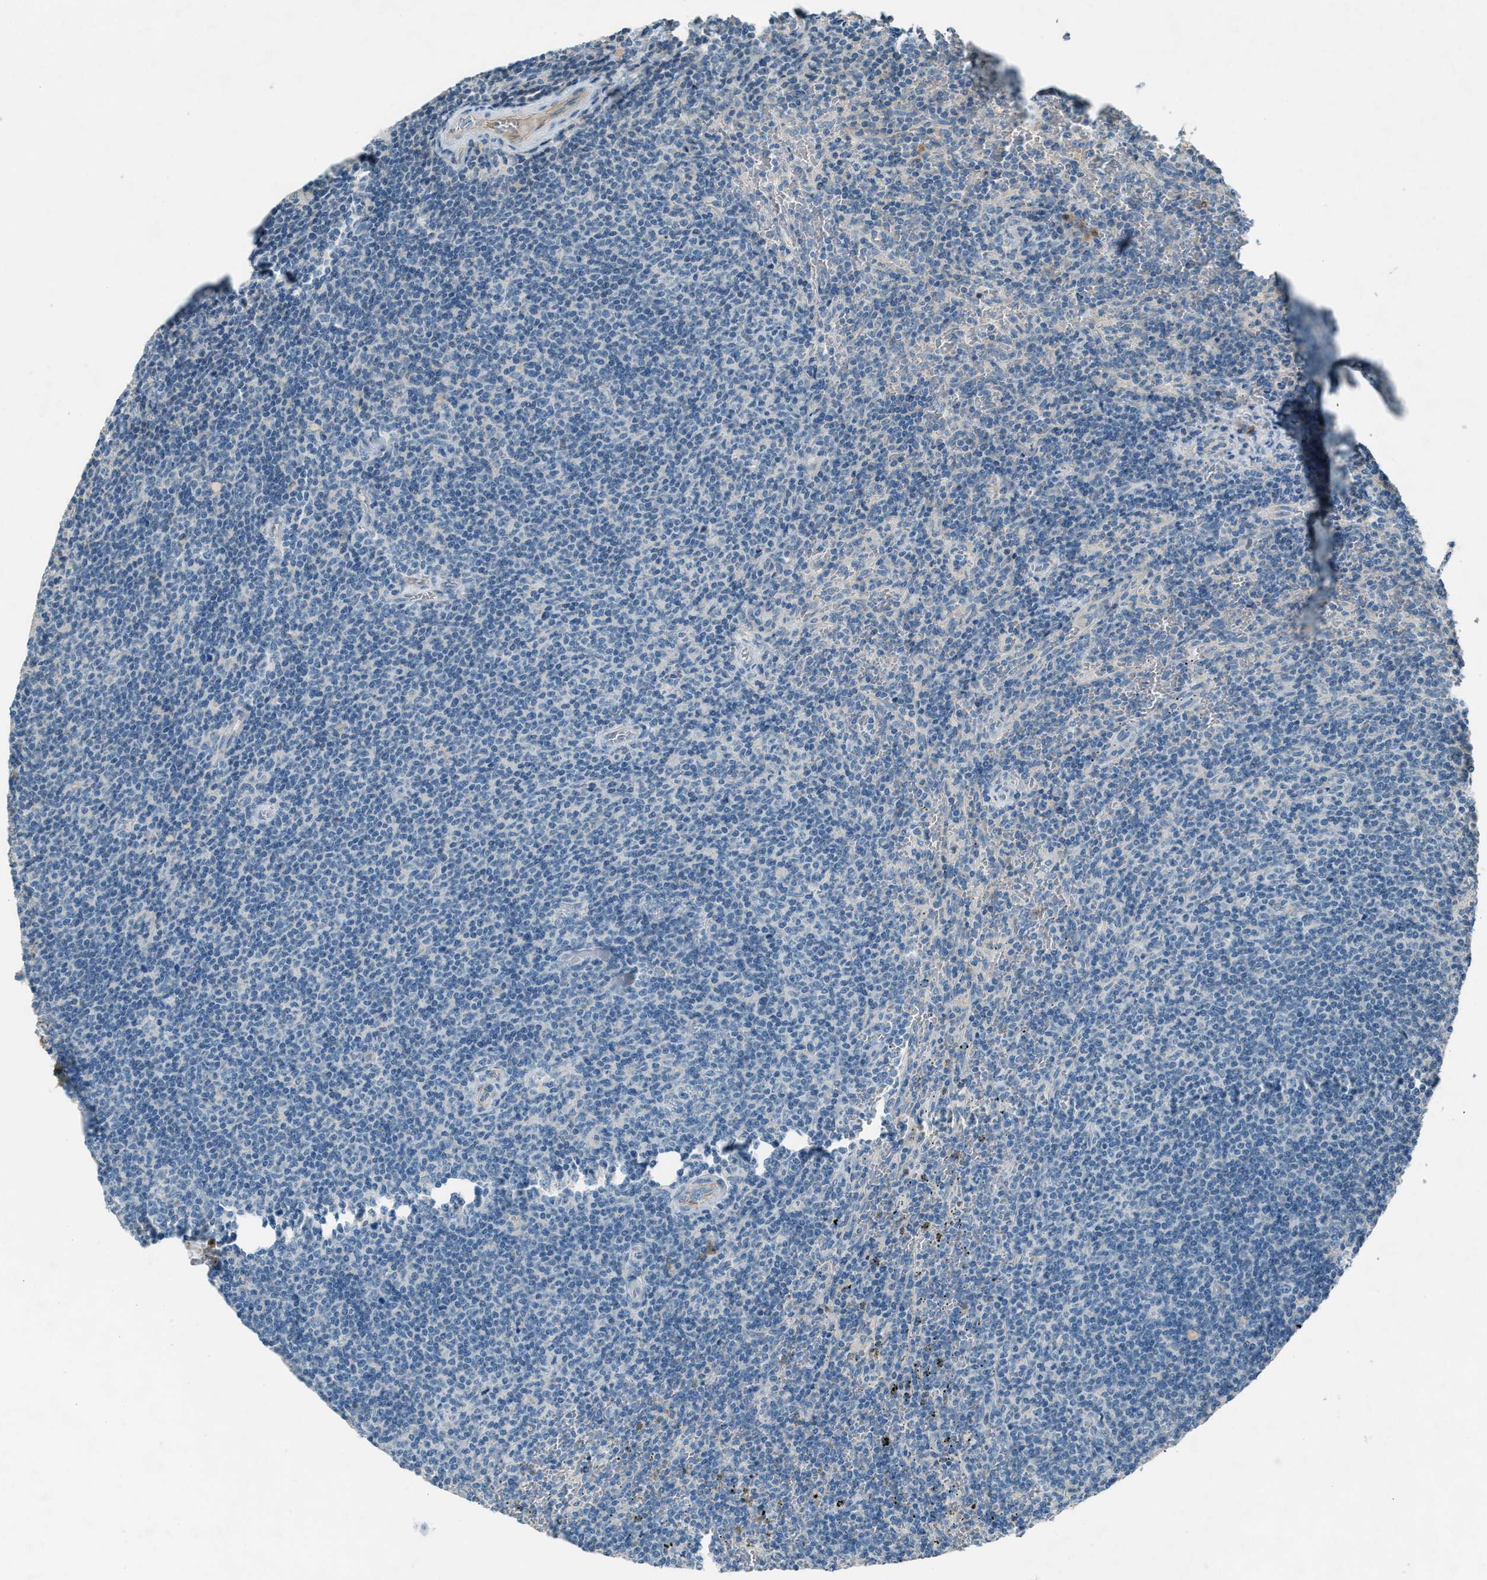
{"staining": {"intensity": "negative", "quantity": "none", "location": "none"}, "tissue": "lymphoma", "cell_type": "Tumor cells", "image_type": "cancer", "snomed": [{"axis": "morphology", "description": "Malignant lymphoma, non-Hodgkin's type, Low grade"}, {"axis": "topography", "description": "Spleen"}], "caption": "Low-grade malignant lymphoma, non-Hodgkin's type was stained to show a protein in brown. There is no significant positivity in tumor cells.", "gene": "FBLN2", "patient": {"sex": "female", "age": 50}}